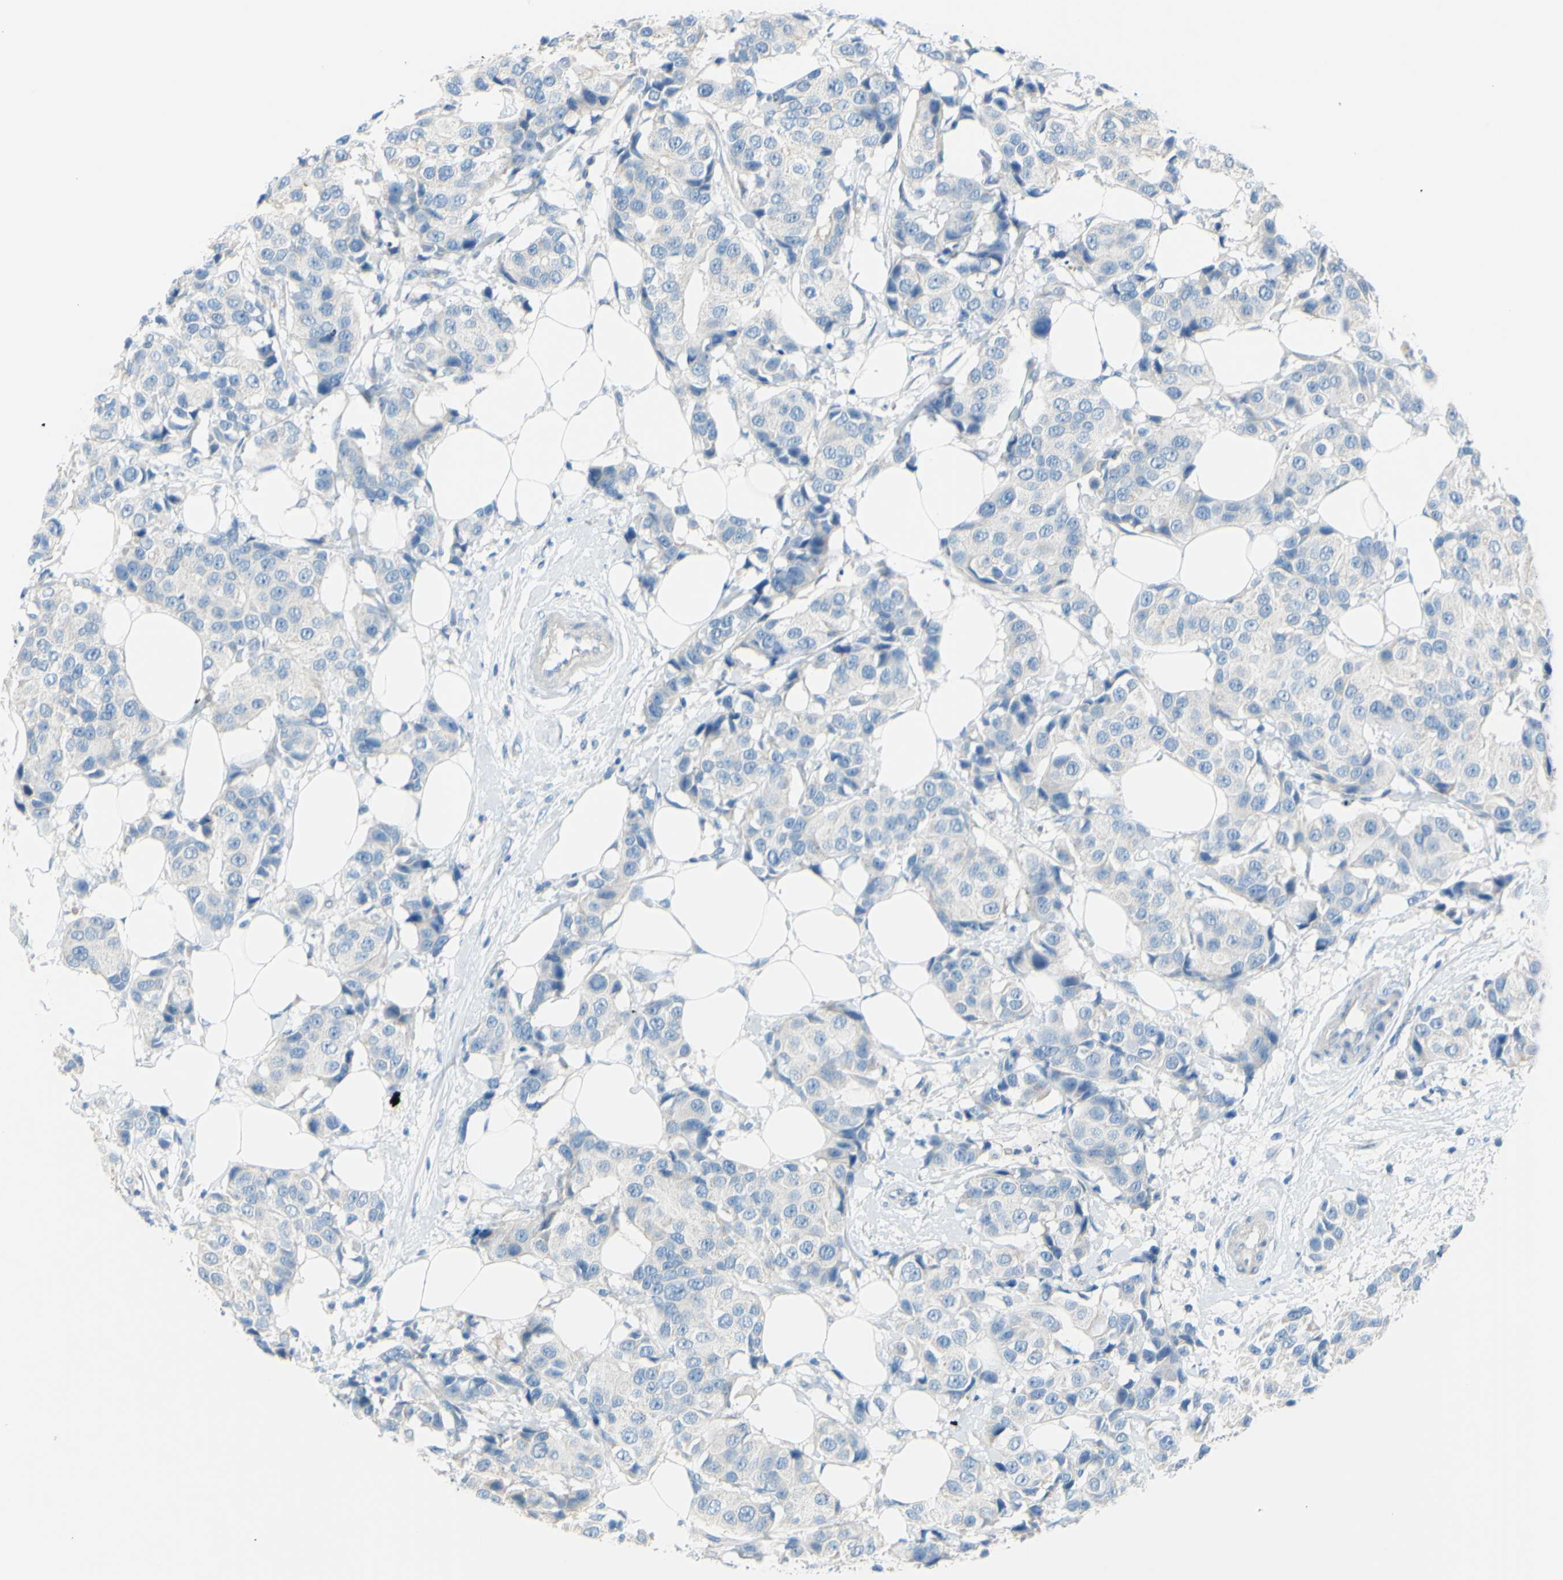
{"staining": {"intensity": "negative", "quantity": "none", "location": "none"}, "tissue": "breast cancer", "cell_type": "Tumor cells", "image_type": "cancer", "snomed": [{"axis": "morphology", "description": "Normal tissue, NOS"}, {"axis": "morphology", "description": "Duct carcinoma"}, {"axis": "topography", "description": "Breast"}], "caption": "Immunohistochemistry micrograph of breast cancer (infiltrating ductal carcinoma) stained for a protein (brown), which demonstrates no expression in tumor cells.", "gene": "SLC1A2", "patient": {"sex": "female", "age": 39}}